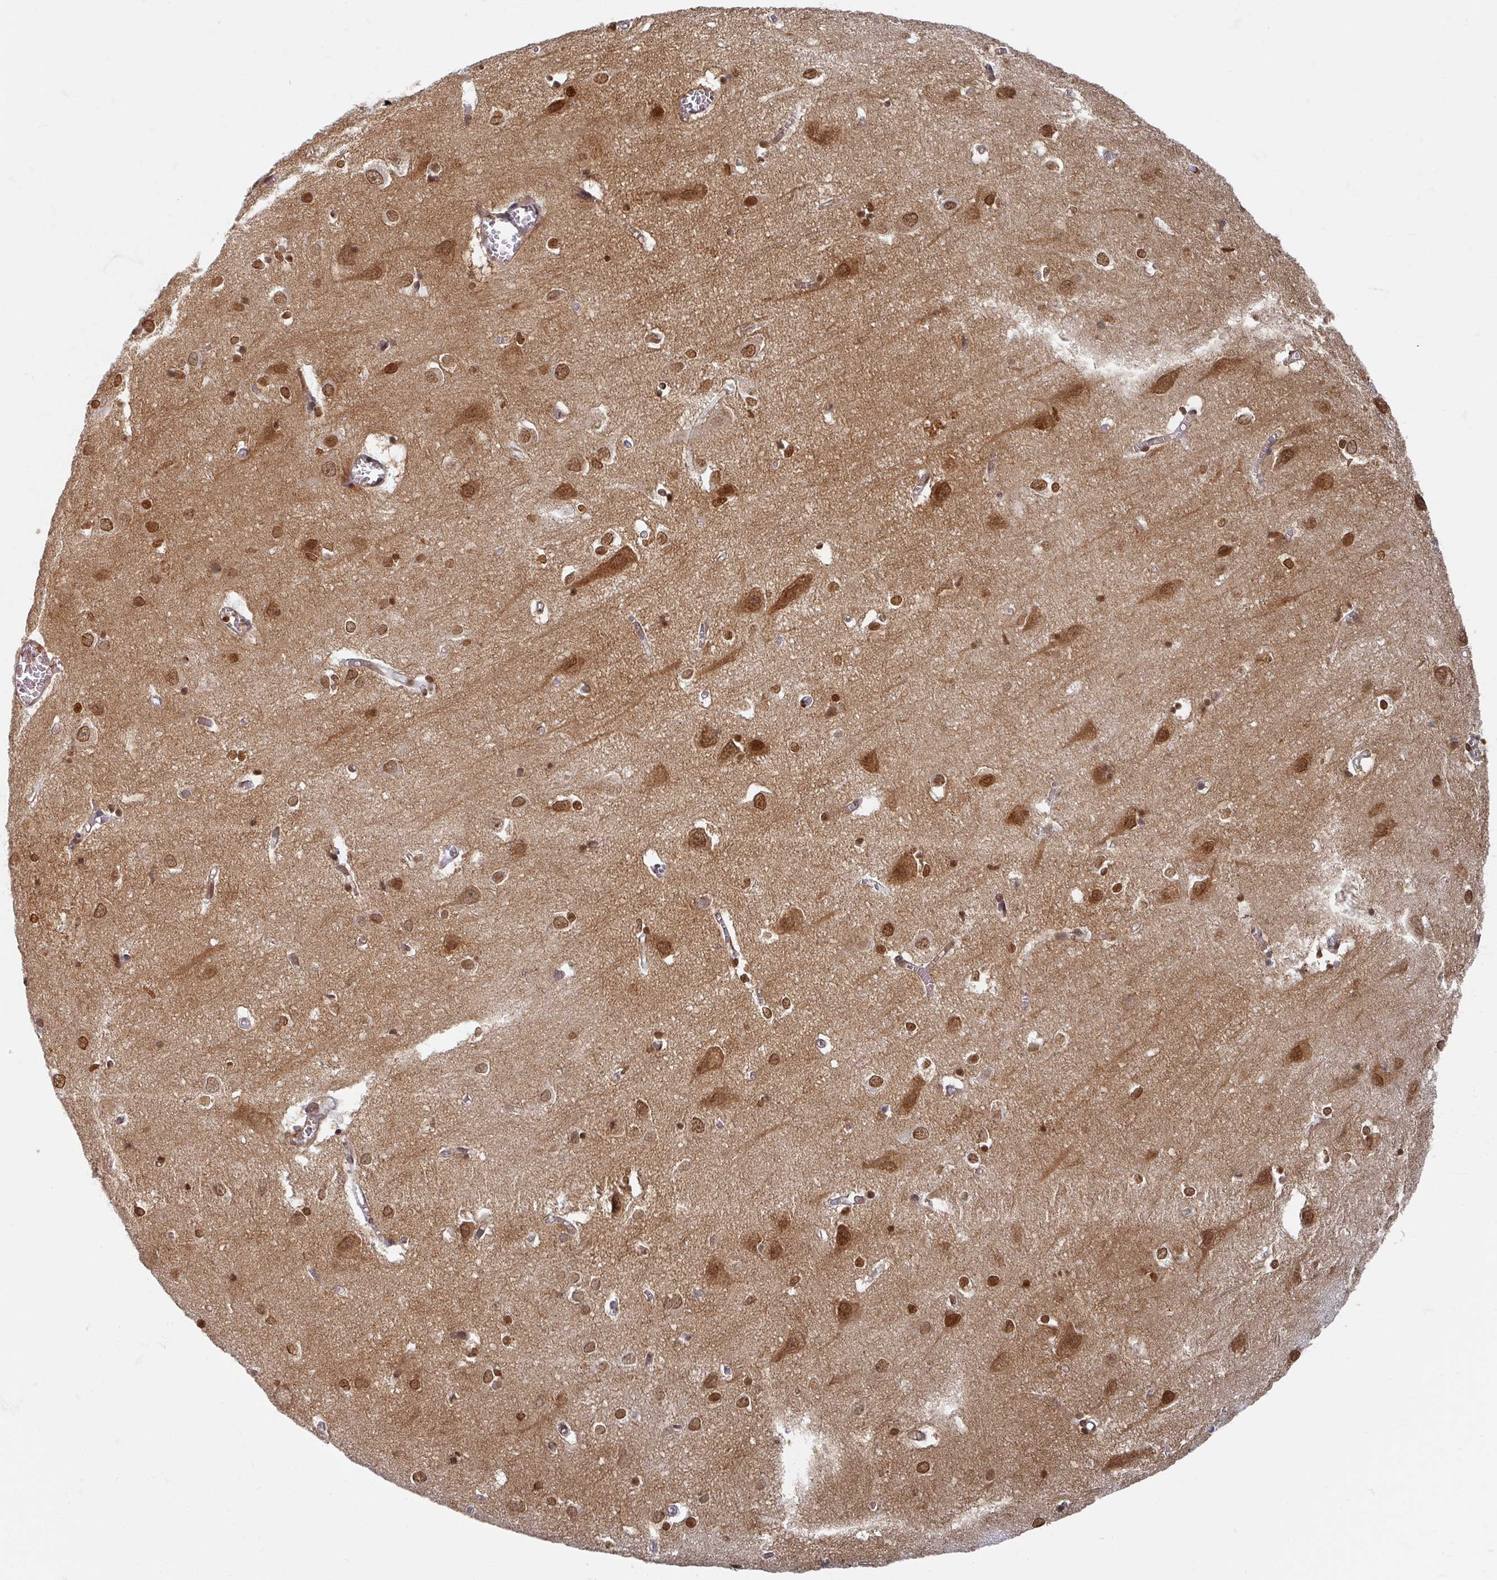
{"staining": {"intensity": "moderate", "quantity": "<25%", "location": "nuclear"}, "tissue": "cerebral cortex", "cell_type": "Endothelial cells", "image_type": "normal", "snomed": [{"axis": "morphology", "description": "Normal tissue, NOS"}, {"axis": "topography", "description": "Cerebral cortex"}], "caption": "Cerebral cortex stained with a brown dye shows moderate nuclear positive staining in about <25% of endothelial cells.", "gene": "OMG", "patient": {"sex": "male", "age": 70}}